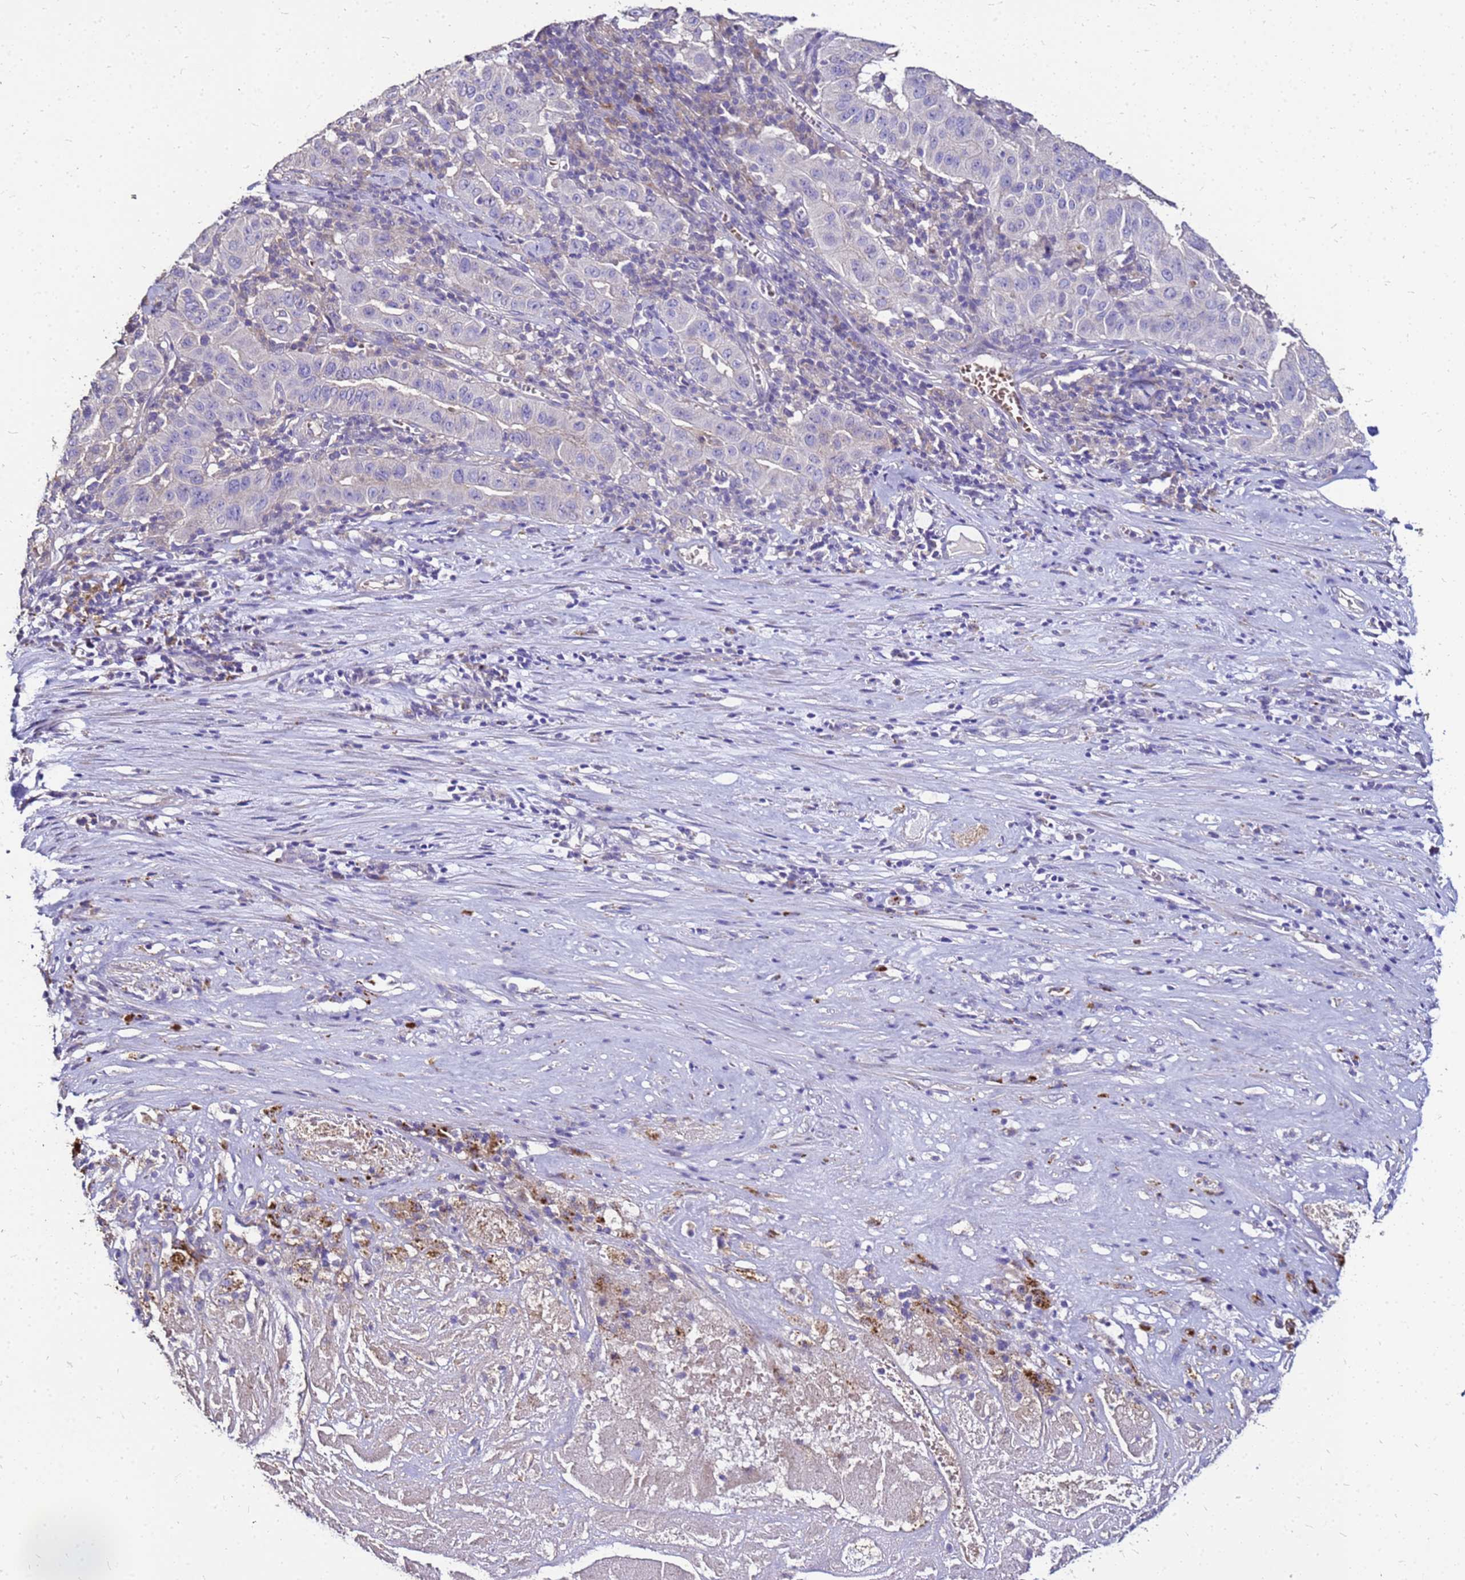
{"staining": {"intensity": "negative", "quantity": "none", "location": "none"}, "tissue": "pancreatic cancer", "cell_type": "Tumor cells", "image_type": "cancer", "snomed": [{"axis": "morphology", "description": "Adenocarcinoma, NOS"}, {"axis": "topography", "description": "Pancreas"}], "caption": "A histopathology image of adenocarcinoma (pancreatic) stained for a protein demonstrates no brown staining in tumor cells.", "gene": "S100A2", "patient": {"sex": "male", "age": 63}}